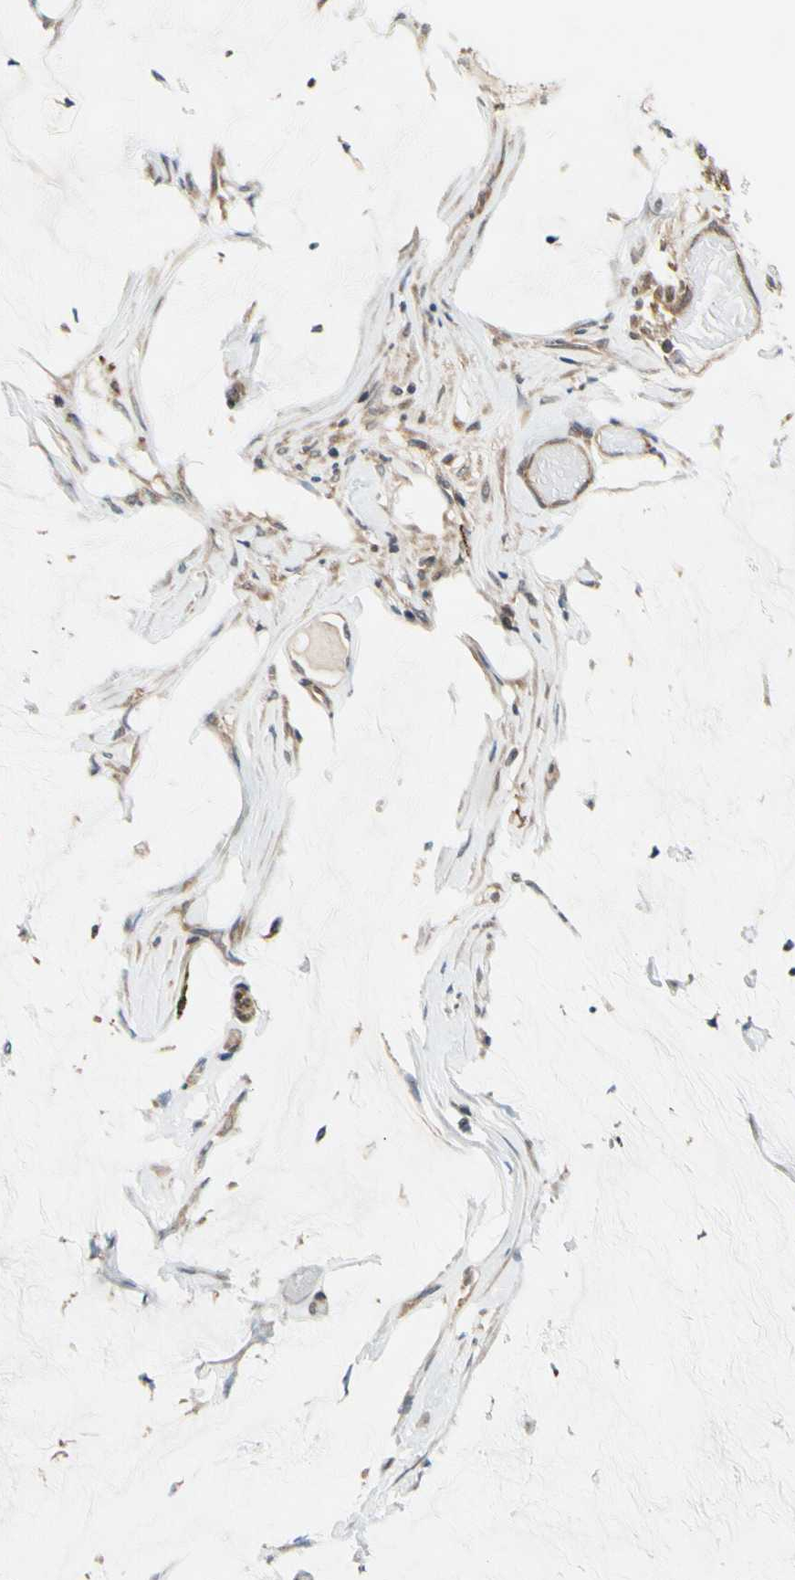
{"staining": {"intensity": "moderate", "quantity": ">75%", "location": "cytoplasmic/membranous"}, "tissue": "ovarian cancer", "cell_type": "Tumor cells", "image_type": "cancer", "snomed": [{"axis": "morphology", "description": "Cystadenocarcinoma, mucinous, NOS"}, {"axis": "topography", "description": "Ovary"}], "caption": "Immunohistochemistry (IHC) histopathology image of human ovarian cancer (mucinous cystadenocarcinoma) stained for a protein (brown), which demonstrates medium levels of moderate cytoplasmic/membranous expression in about >75% of tumor cells.", "gene": "ANKHD1", "patient": {"sex": "female", "age": 39}}